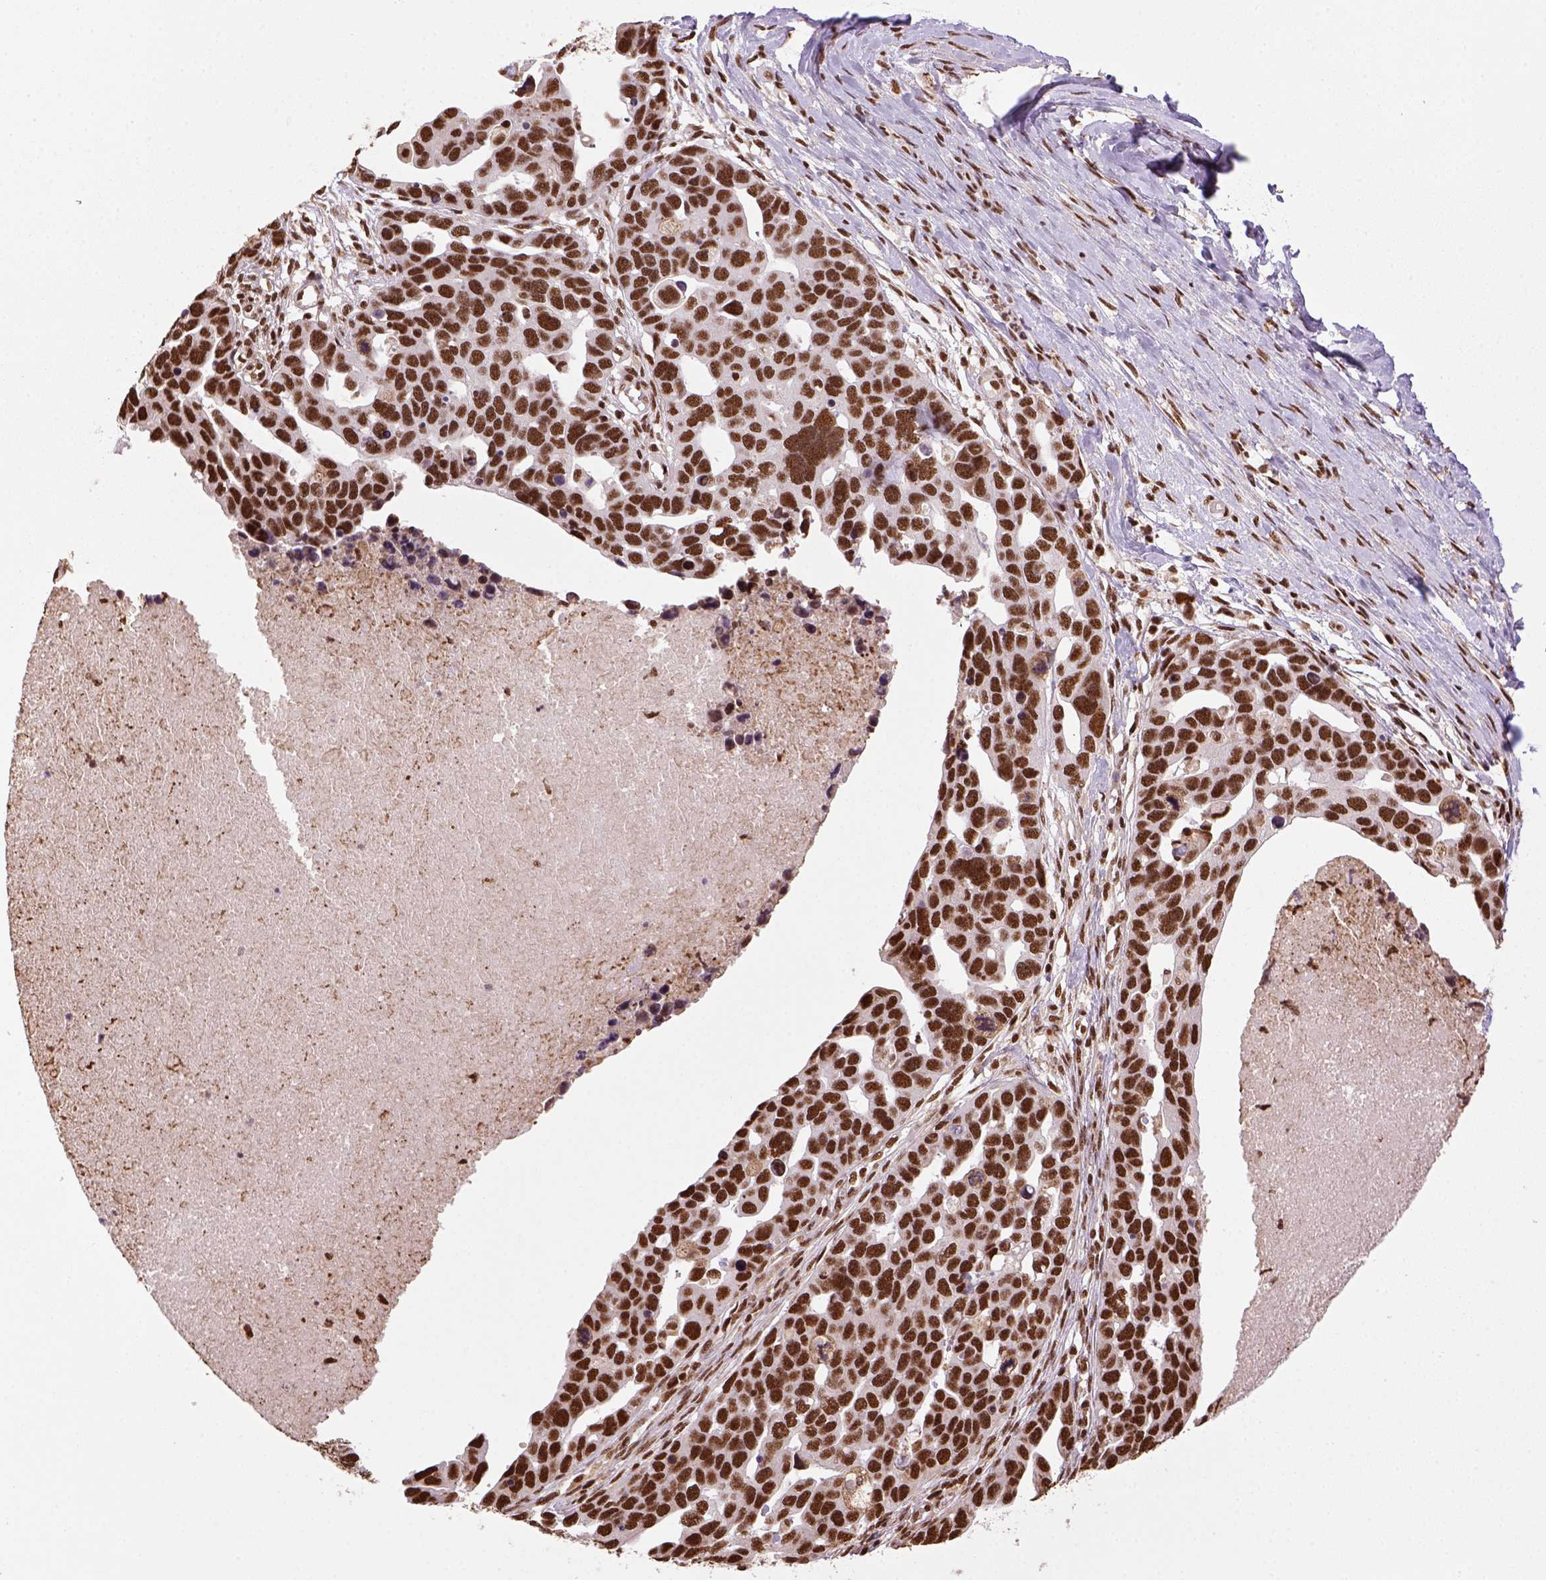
{"staining": {"intensity": "strong", "quantity": ">75%", "location": "nuclear"}, "tissue": "ovarian cancer", "cell_type": "Tumor cells", "image_type": "cancer", "snomed": [{"axis": "morphology", "description": "Cystadenocarcinoma, serous, NOS"}, {"axis": "topography", "description": "Ovary"}], "caption": "A high-resolution histopathology image shows immunohistochemistry (IHC) staining of ovarian cancer, which shows strong nuclear positivity in about >75% of tumor cells. The protein of interest is stained brown, and the nuclei are stained in blue (DAB IHC with brightfield microscopy, high magnification).", "gene": "CCAR1", "patient": {"sex": "female", "age": 54}}